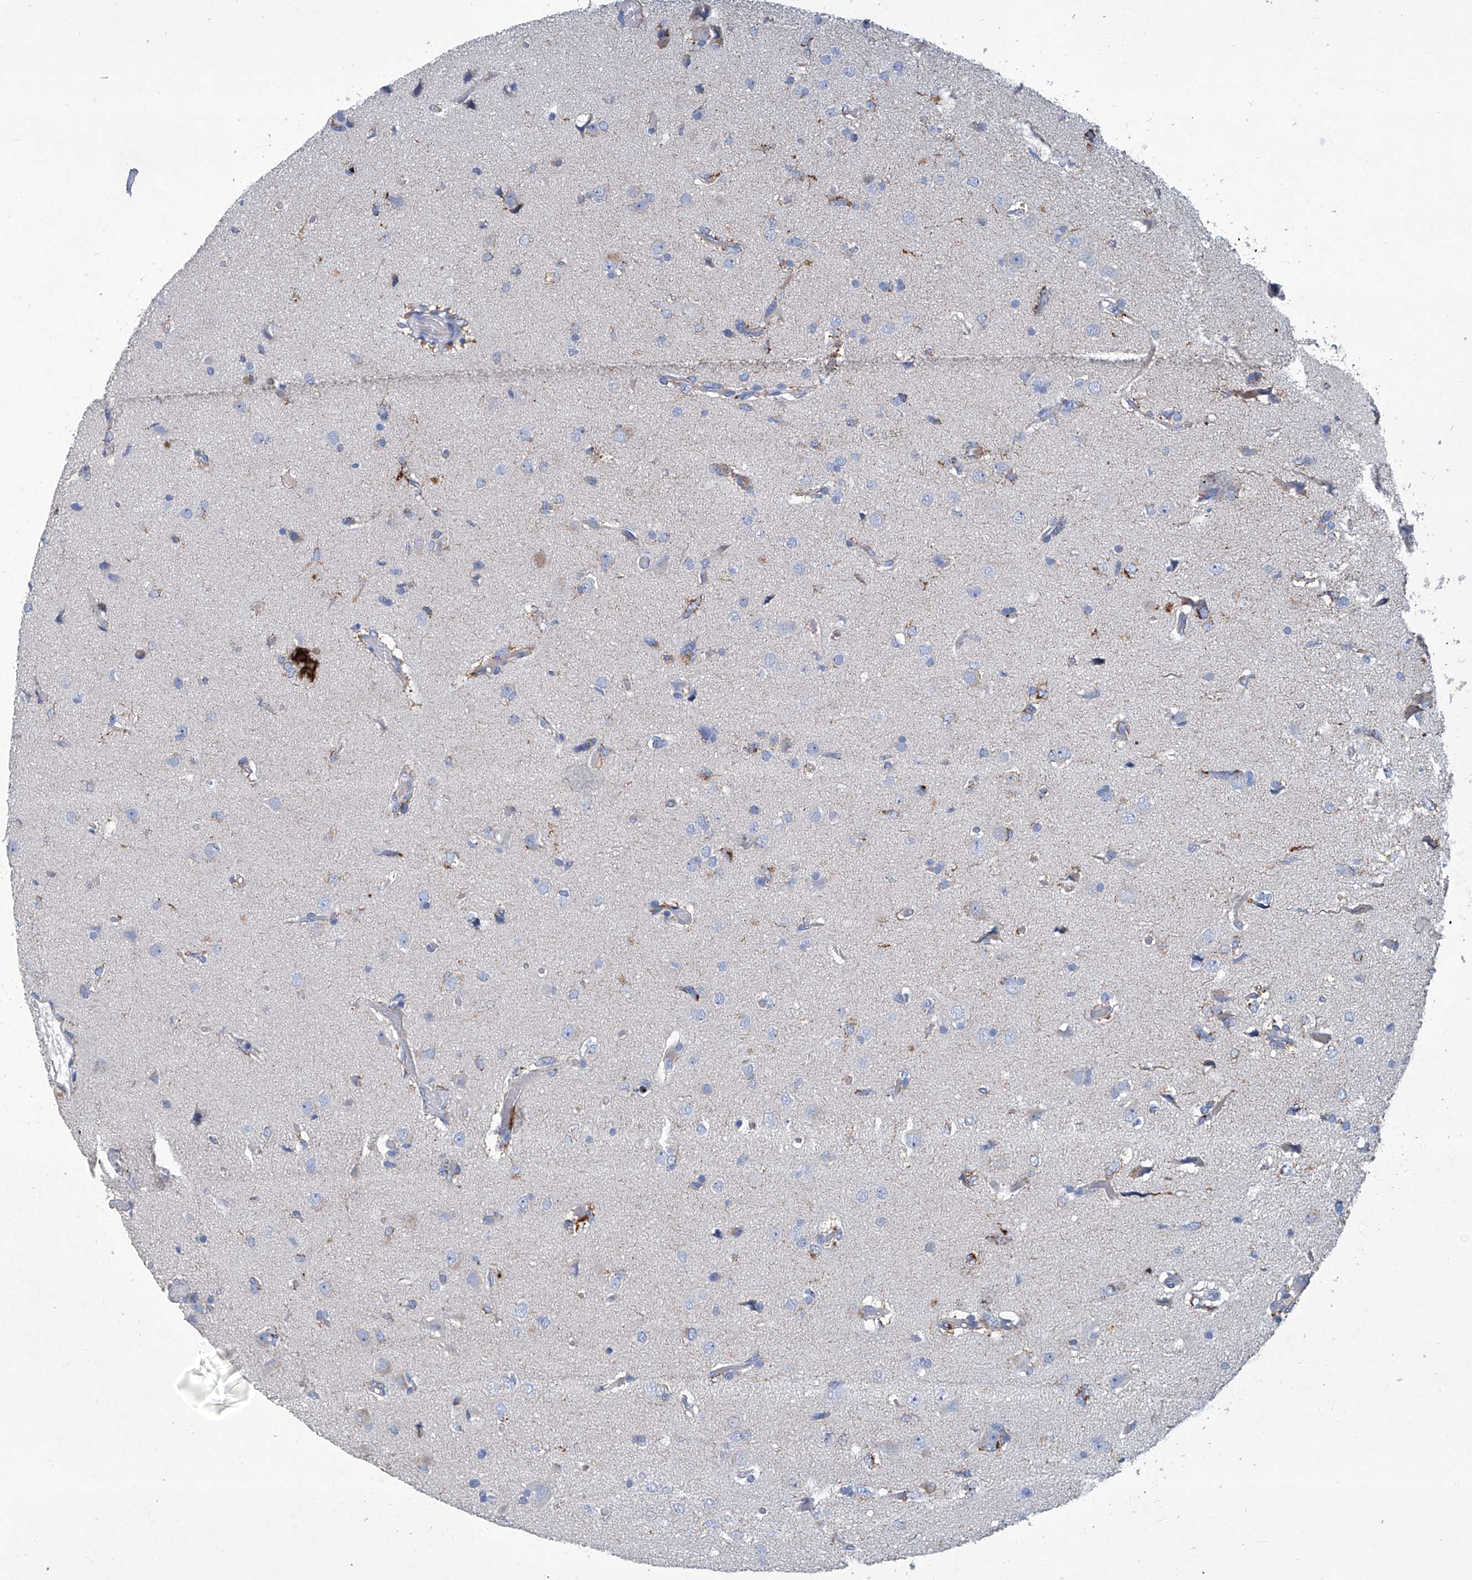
{"staining": {"intensity": "negative", "quantity": "none", "location": "none"}, "tissue": "glioma", "cell_type": "Tumor cells", "image_type": "cancer", "snomed": [{"axis": "morphology", "description": "Glioma, malignant, High grade"}, {"axis": "topography", "description": "Brain"}], "caption": "Histopathology image shows no protein positivity in tumor cells of malignant high-grade glioma tissue. (DAB immunohistochemistry (IHC) with hematoxylin counter stain).", "gene": "MTARC1", "patient": {"sex": "female", "age": 59}}